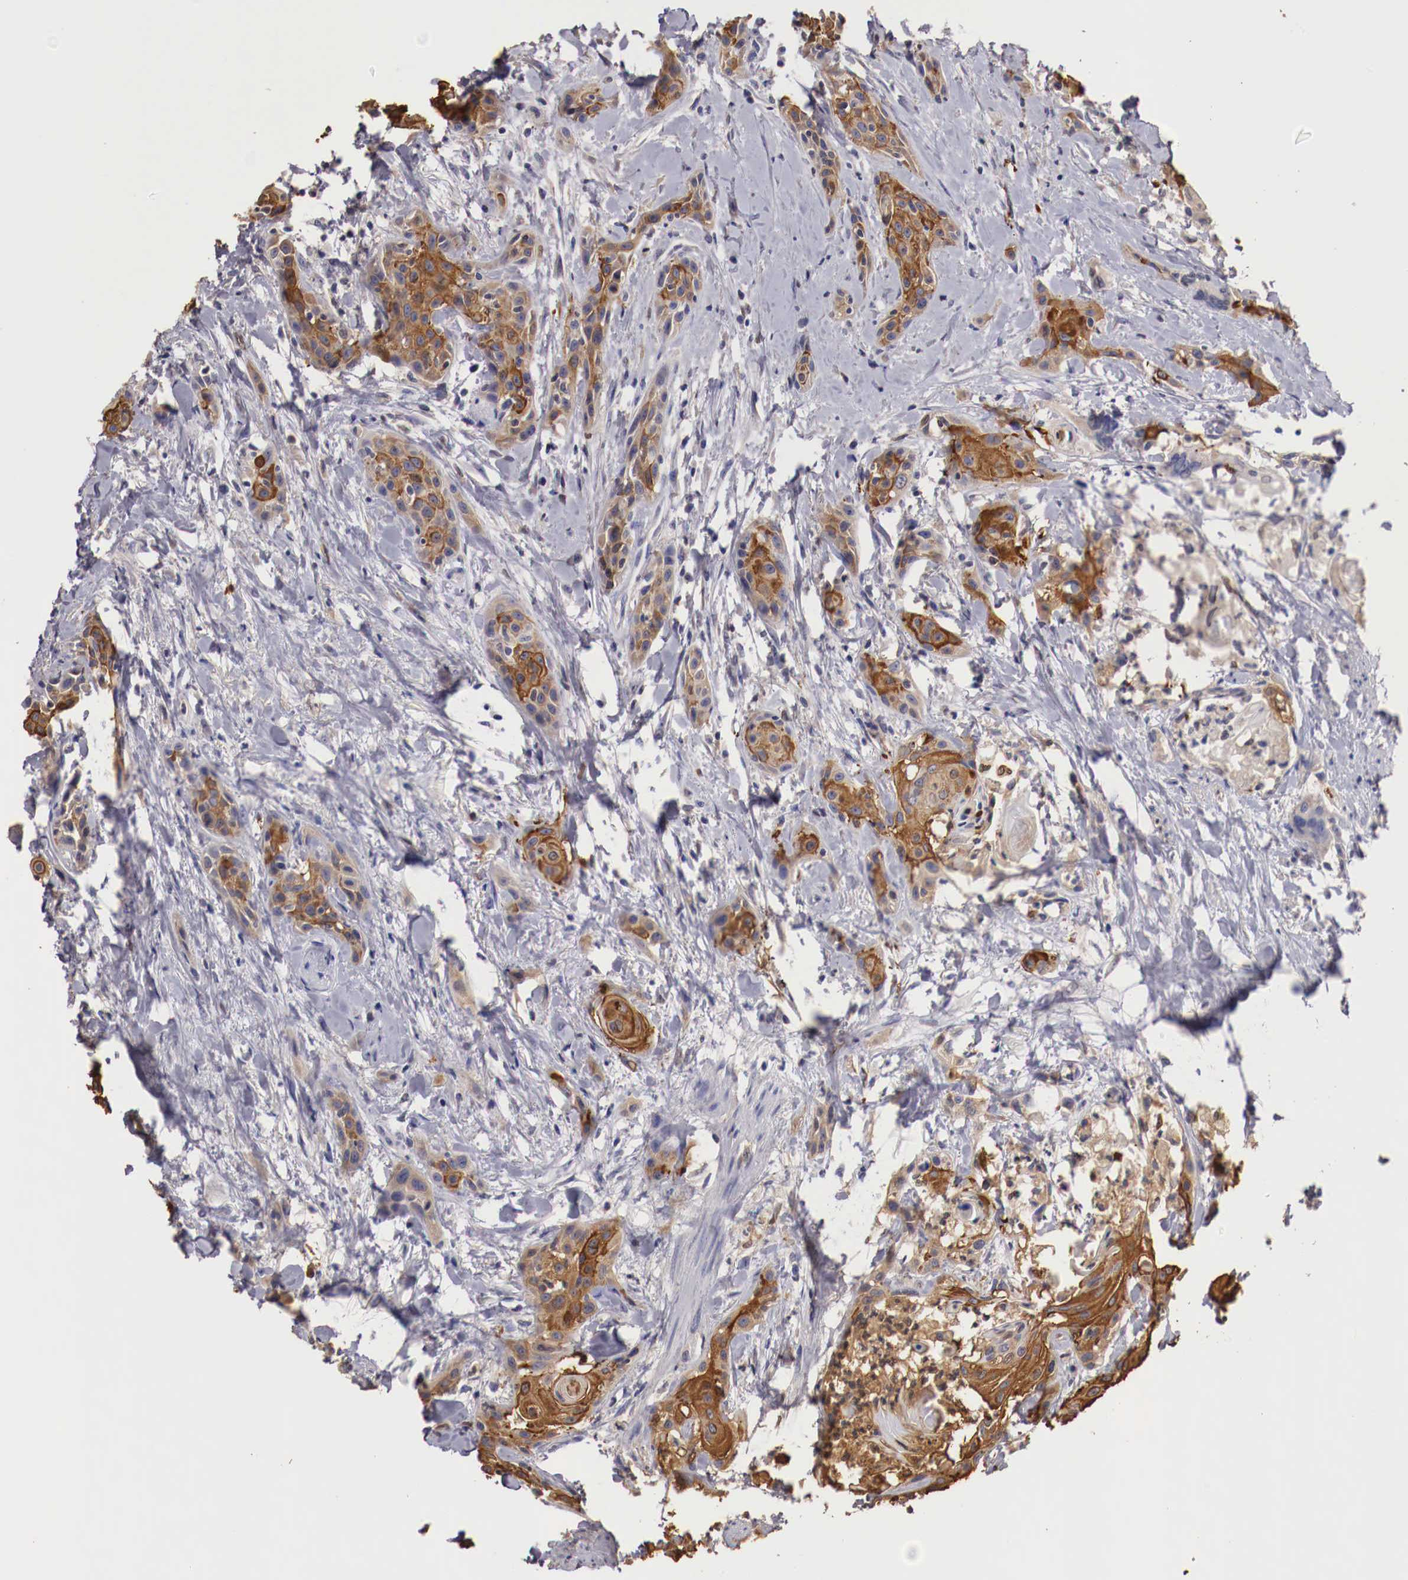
{"staining": {"intensity": "moderate", "quantity": "25%-75%", "location": "cytoplasmic/membranous"}, "tissue": "skin cancer", "cell_type": "Tumor cells", "image_type": "cancer", "snomed": [{"axis": "morphology", "description": "Squamous cell carcinoma, NOS"}, {"axis": "topography", "description": "Skin"}, {"axis": "topography", "description": "Anal"}], "caption": "Immunohistochemical staining of skin squamous cell carcinoma displays medium levels of moderate cytoplasmic/membranous protein expression in approximately 25%-75% of tumor cells.", "gene": "PITPNA", "patient": {"sex": "male", "age": 64}}